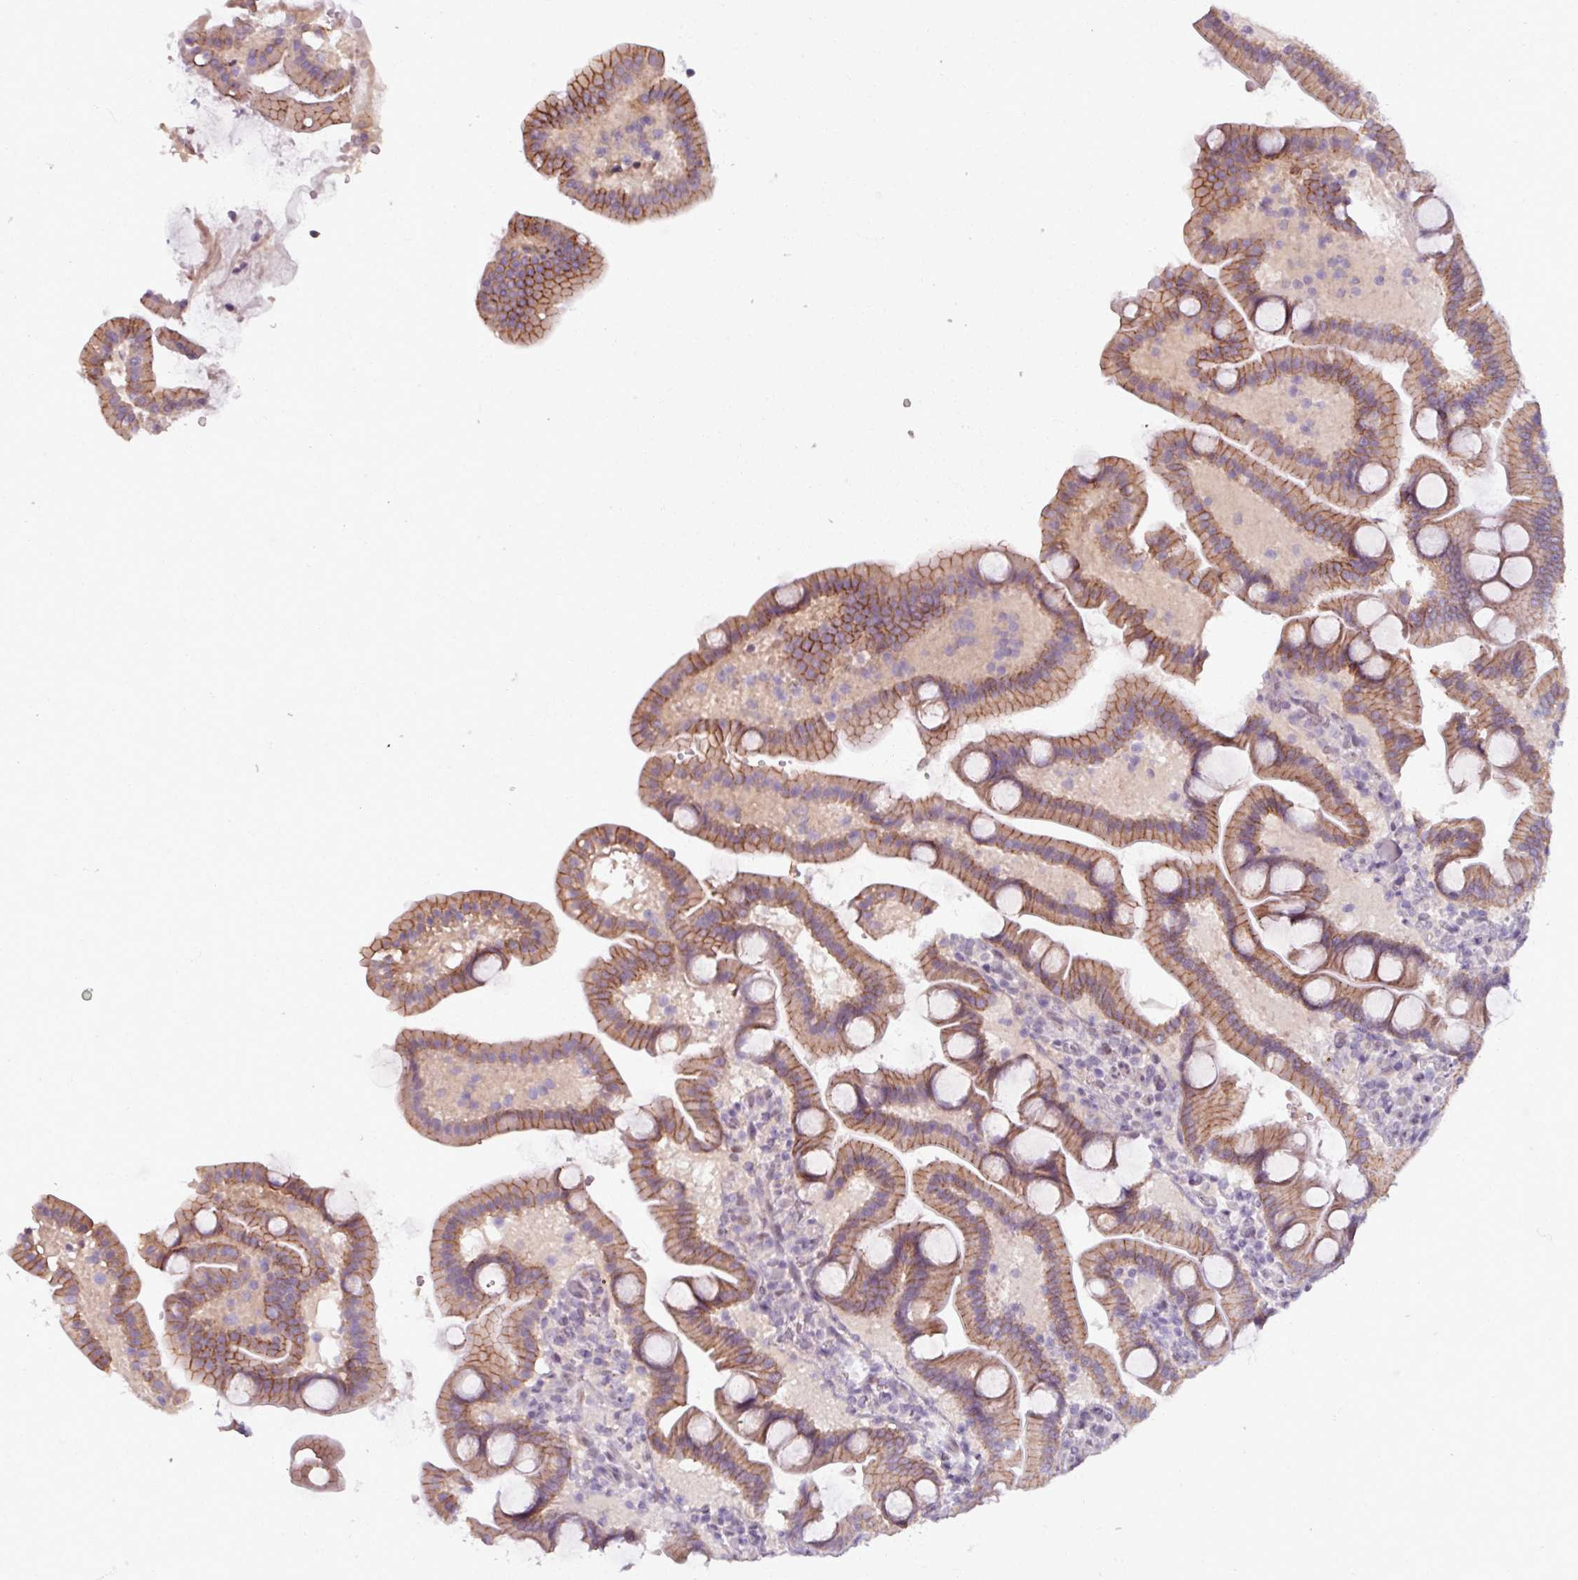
{"staining": {"intensity": "moderate", "quantity": ">75%", "location": "cytoplasmic/membranous"}, "tissue": "duodenum", "cell_type": "Glandular cells", "image_type": "normal", "snomed": [{"axis": "morphology", "description": "Normal tissue, NOS"}, {"axis": "topography", "description": "Duodenum"}], "caption": "There is medium levels of moderate cytoplasmic/membranous staining in glandular cells of benign duodenum, as demonstrated by immunohistochemical staining (brown color).", "gene": "PNMA6A", "patient": {"sex": "male", "age": 55}}